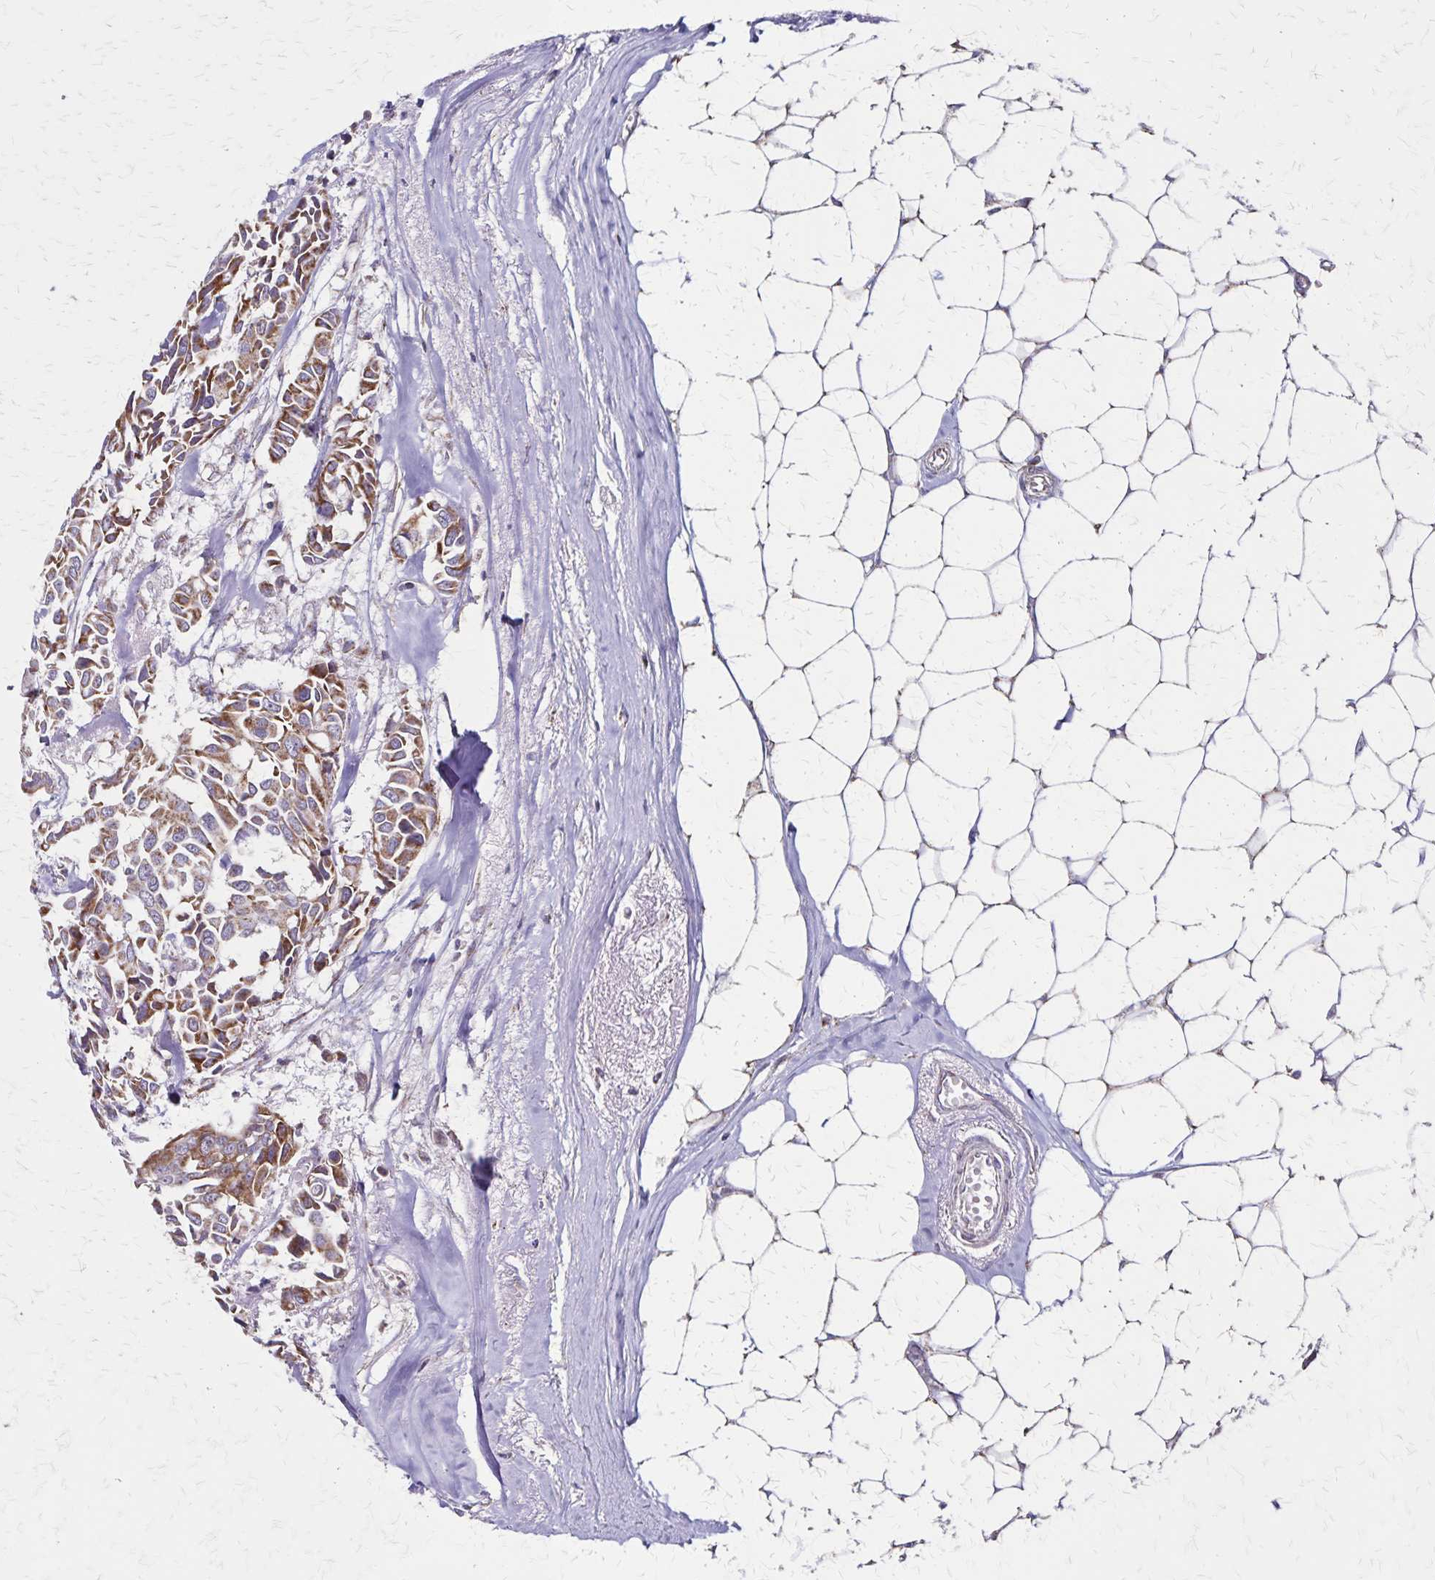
{"staining": {"intensity": "moderate", "quantity": ">75%", "location": "cytoplasmic/membranous"}, "tissue": "breast cancer", "cell_type": "Tumor cells", "image_type": "cancer", "snomed": [{"axis": "morphology", "description": "Duct carcinoma"}, {"axis": "topography", "description": "Breast"}], "caption": "Tumor cells demonstrate moderate cytoplasmic/membranous positivity in about >75% of cells in breast infiltrating ductal carcinoma. (DAB (3,3'-diaminobenzidine) IHC with brightfield microscopy, high magnification).", "gene": "NFS1", "patient": {"sex": "female", "age": 54}}